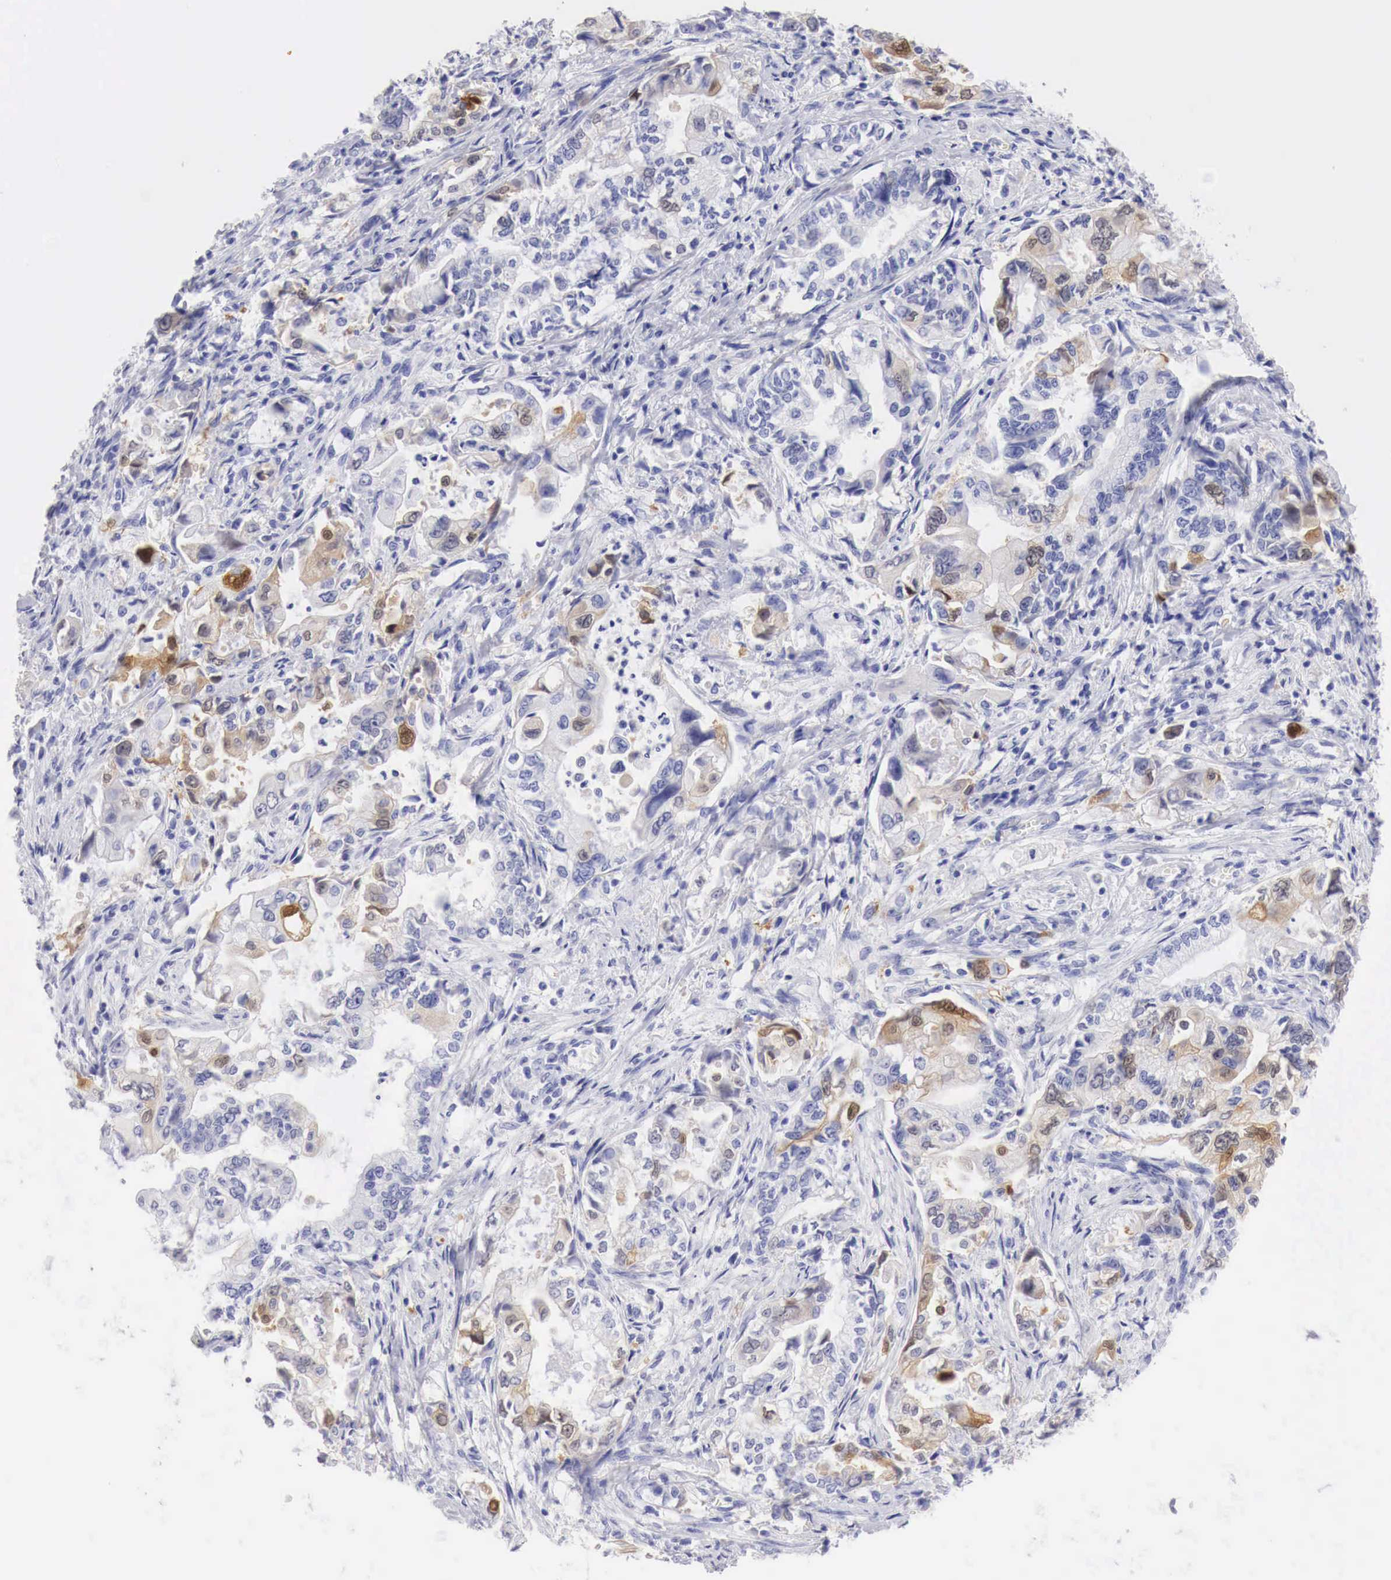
{"staining": {"intensity": "moderate", "quantity": "25%-75%", "location": "cytoplasmic/membranous,nuclear"}, "tissue": "stomach cancer", "cell_type": "Tumor cells", "image_type": "cancer", "snomed": [{"axis": "morphology", "description": "Adenocarcinoma, NOS"}, {"axis": "topography", "description": "Pancreas"}, {"axis": "topography", "description": "Stomach, upper"}], "caption": "Protein staining of stomach cancer (adenocarcinoma) tissue shows moderate cytoplasmic/membranous and nuclear staining in approximately 25%-75% of tumor cells. Using DAB (brown) and hematoxylin (blue) stains, captured at high magnification using brightfield microscopy.", "gene": "CDKN2A", "patient": {"sex": "male", "age": 77}}